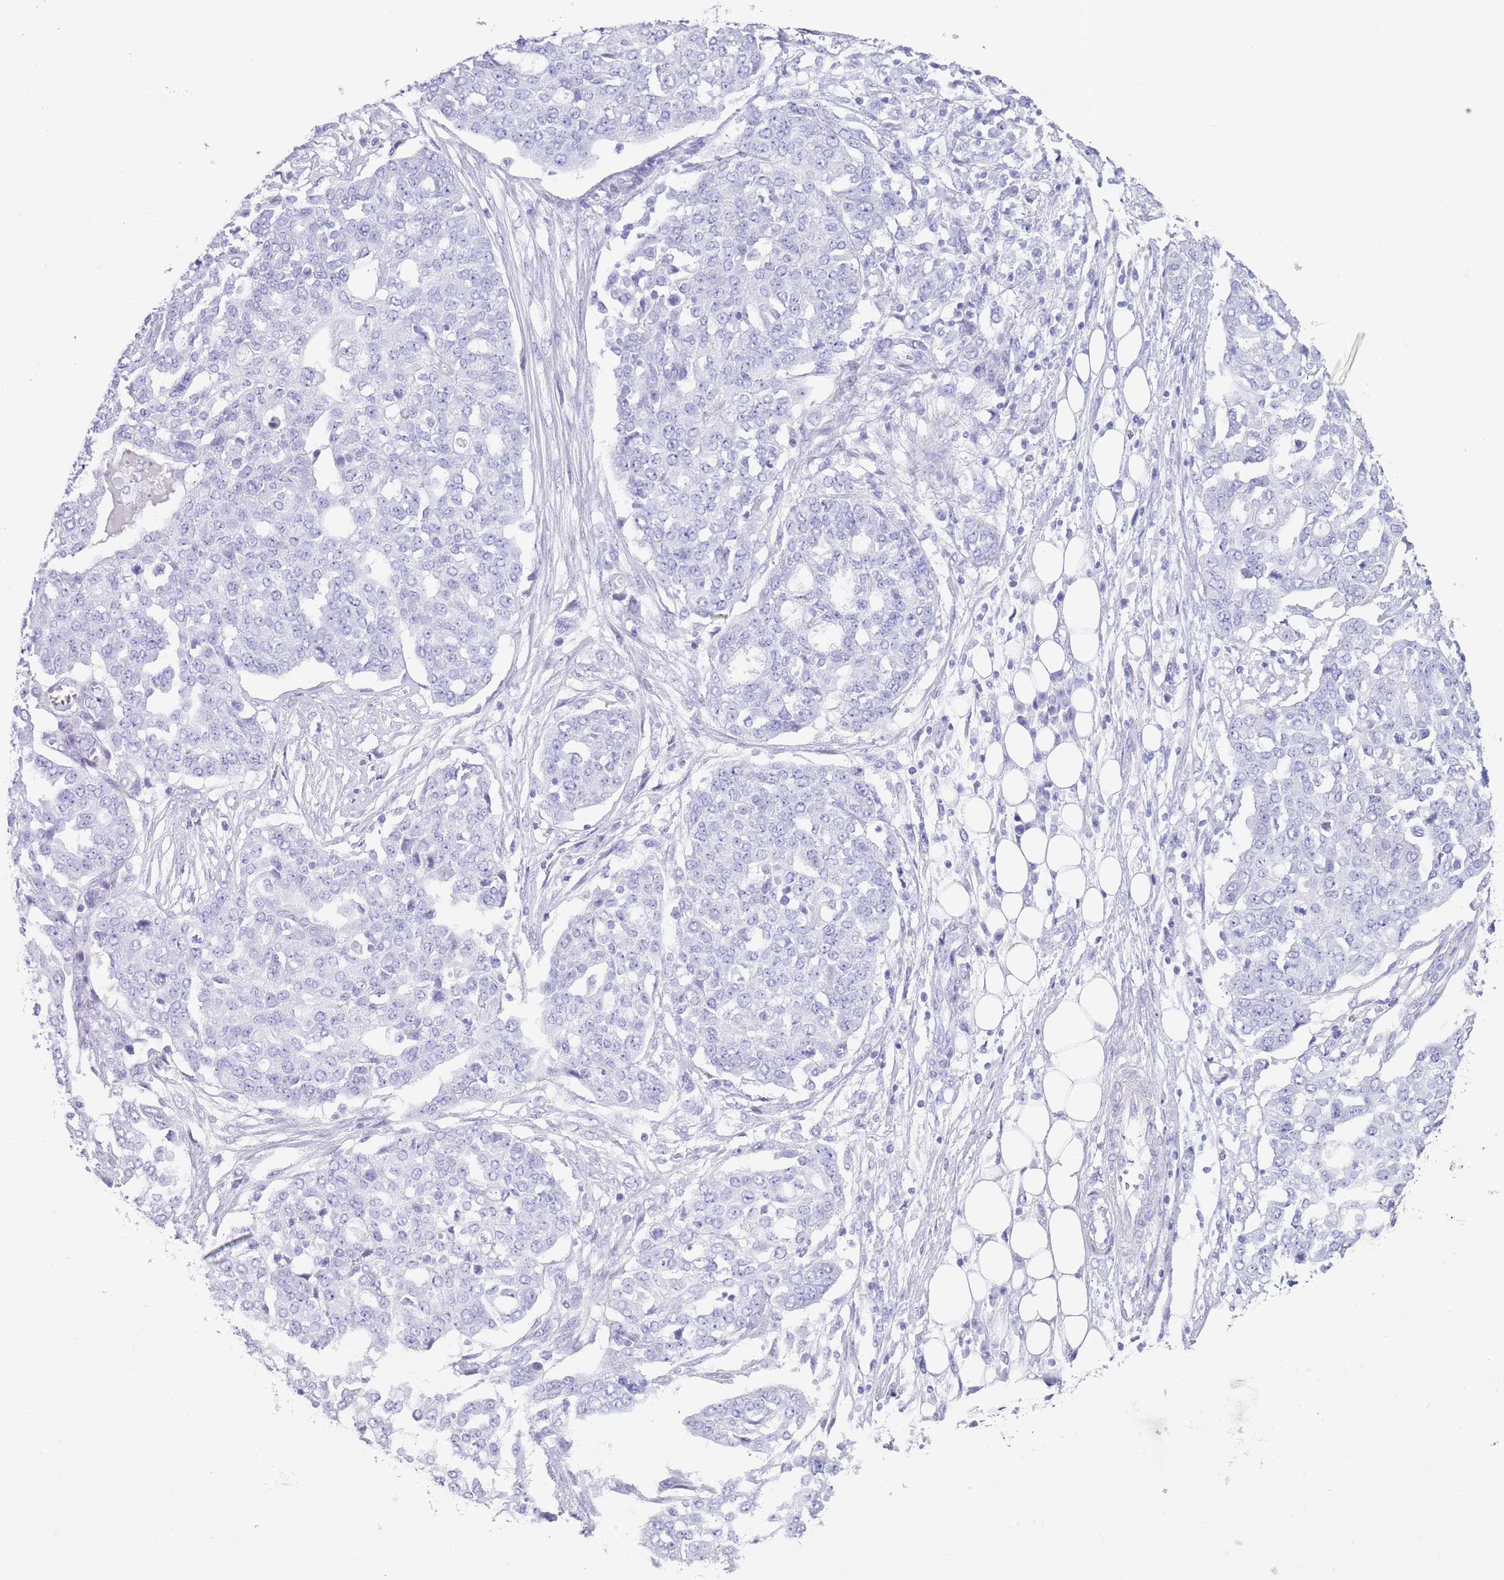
{"staining": {"intensity": "negative", "quantity": "none", "location": "none"}, "tissue": "ovarian cancer", "cell_type": "Tumor cells", "image_type": "cancer", "snomed": [{"axis": "morphology", "description": "Cystadenocarcinoma, serous, NOS"}, {"axis": "topography", "description": "Soft tissue"}, {"axis": "topography", "description": "Ovary"}], "caption": "An immunohistochemistry photomicrograph of serous cystadenocarcinoma (ovarian) is shown. There is no staining in tumor cells of serous cystadenocarcinoma (ovarian).", "gene": "CPXM2", "patient": {"sex": "female", "age": 57}}